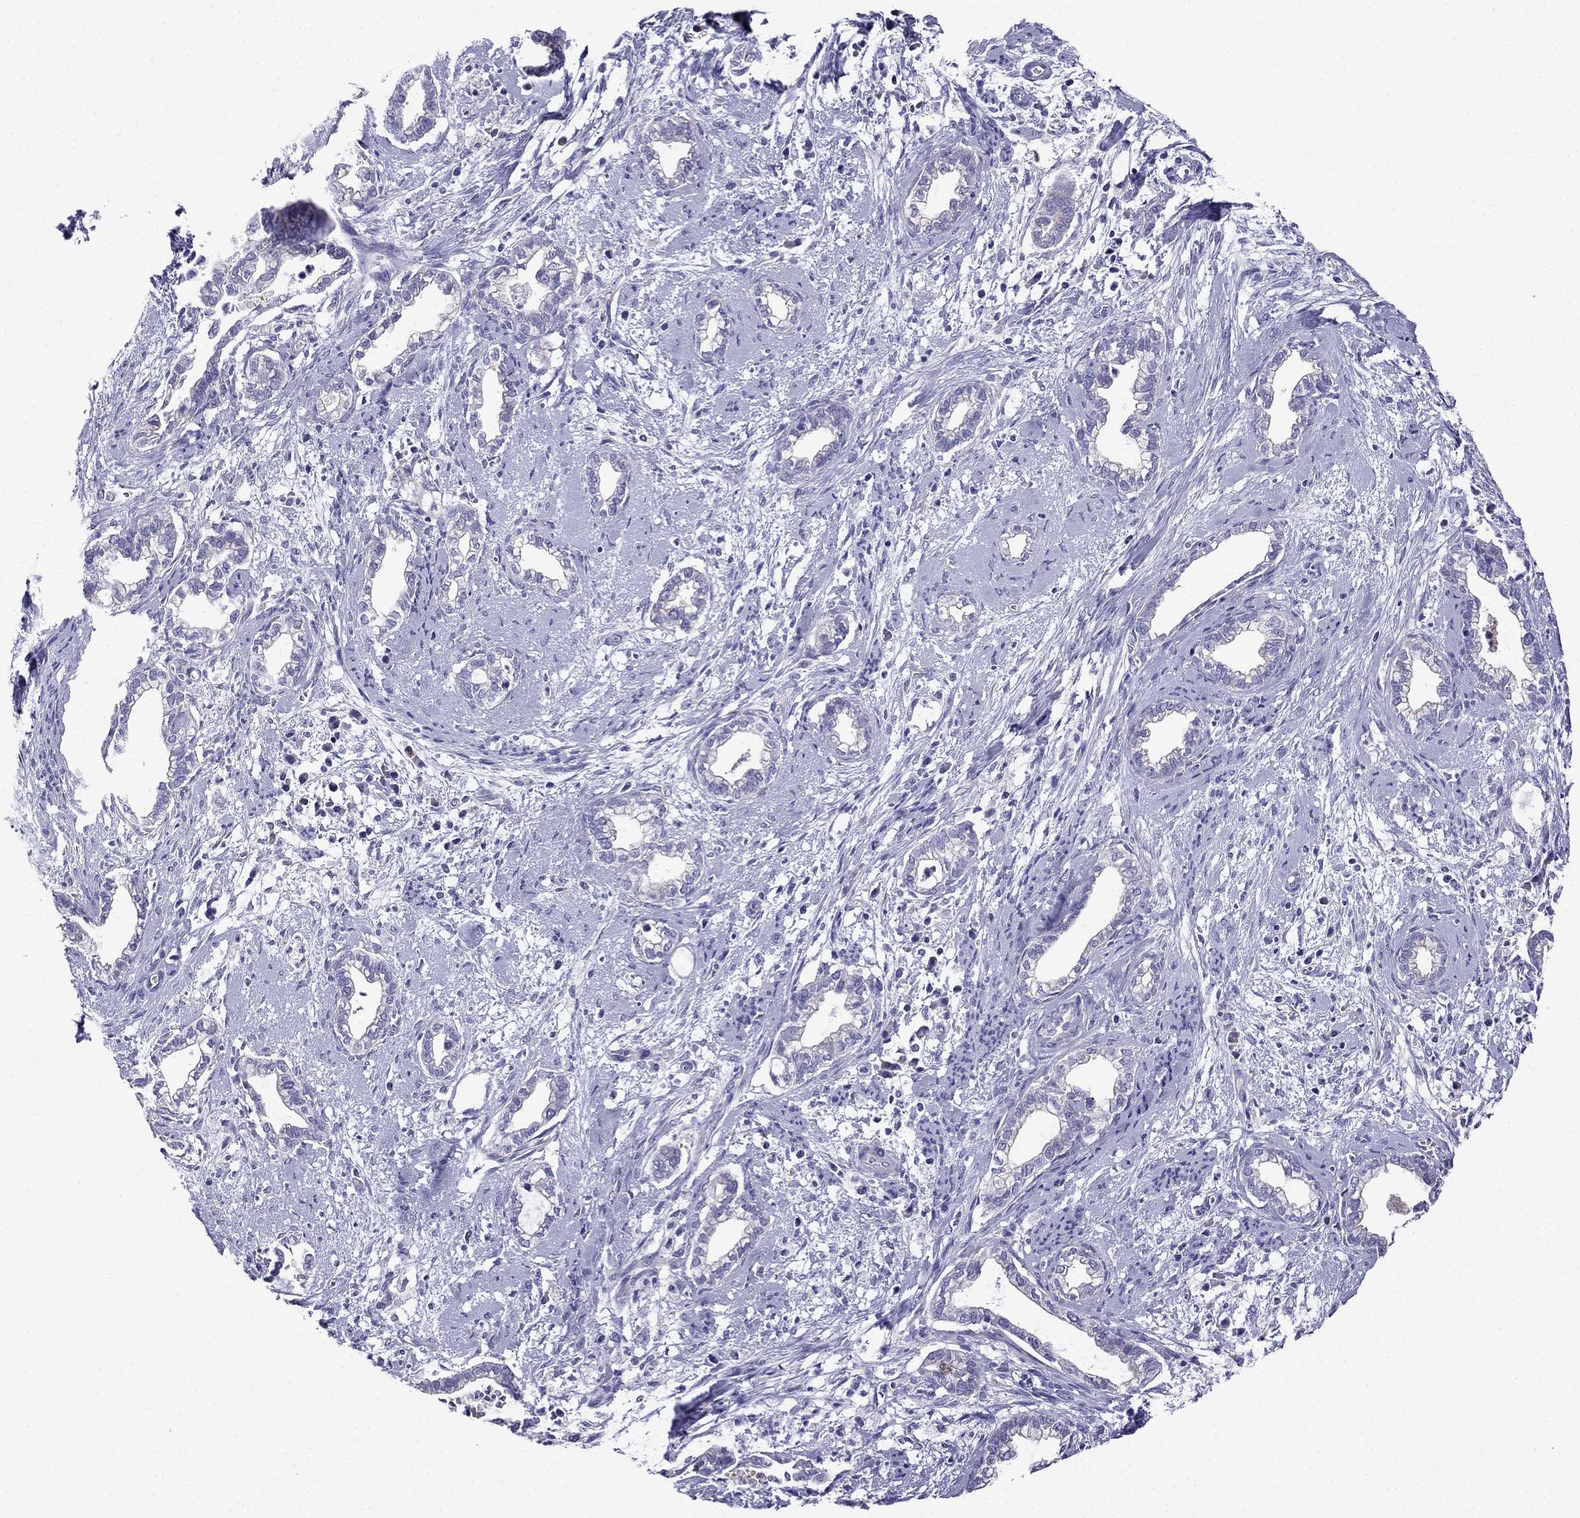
{"staining": {"intensity": "negative", "quantity": "none", "location": "none"}, "tissue": "cervical cancer", "cell_type": "Tumor cells", "image_type": "cancer", "snomed": [{"axis": "morphology", "description": "Adenocarcinoma, NOS"}, {"axis": "topography", "description": "Cervix"}], "caption": "Cervical cancer (adenocarcinoma) was stained to show a protein in brown. There is no significant staining in tumor cells. (DAB IHC visualized using brightfield microscopy, high magnification).", "gene": "KIF5A", "patient": {"sex": "female", "age": 62}}